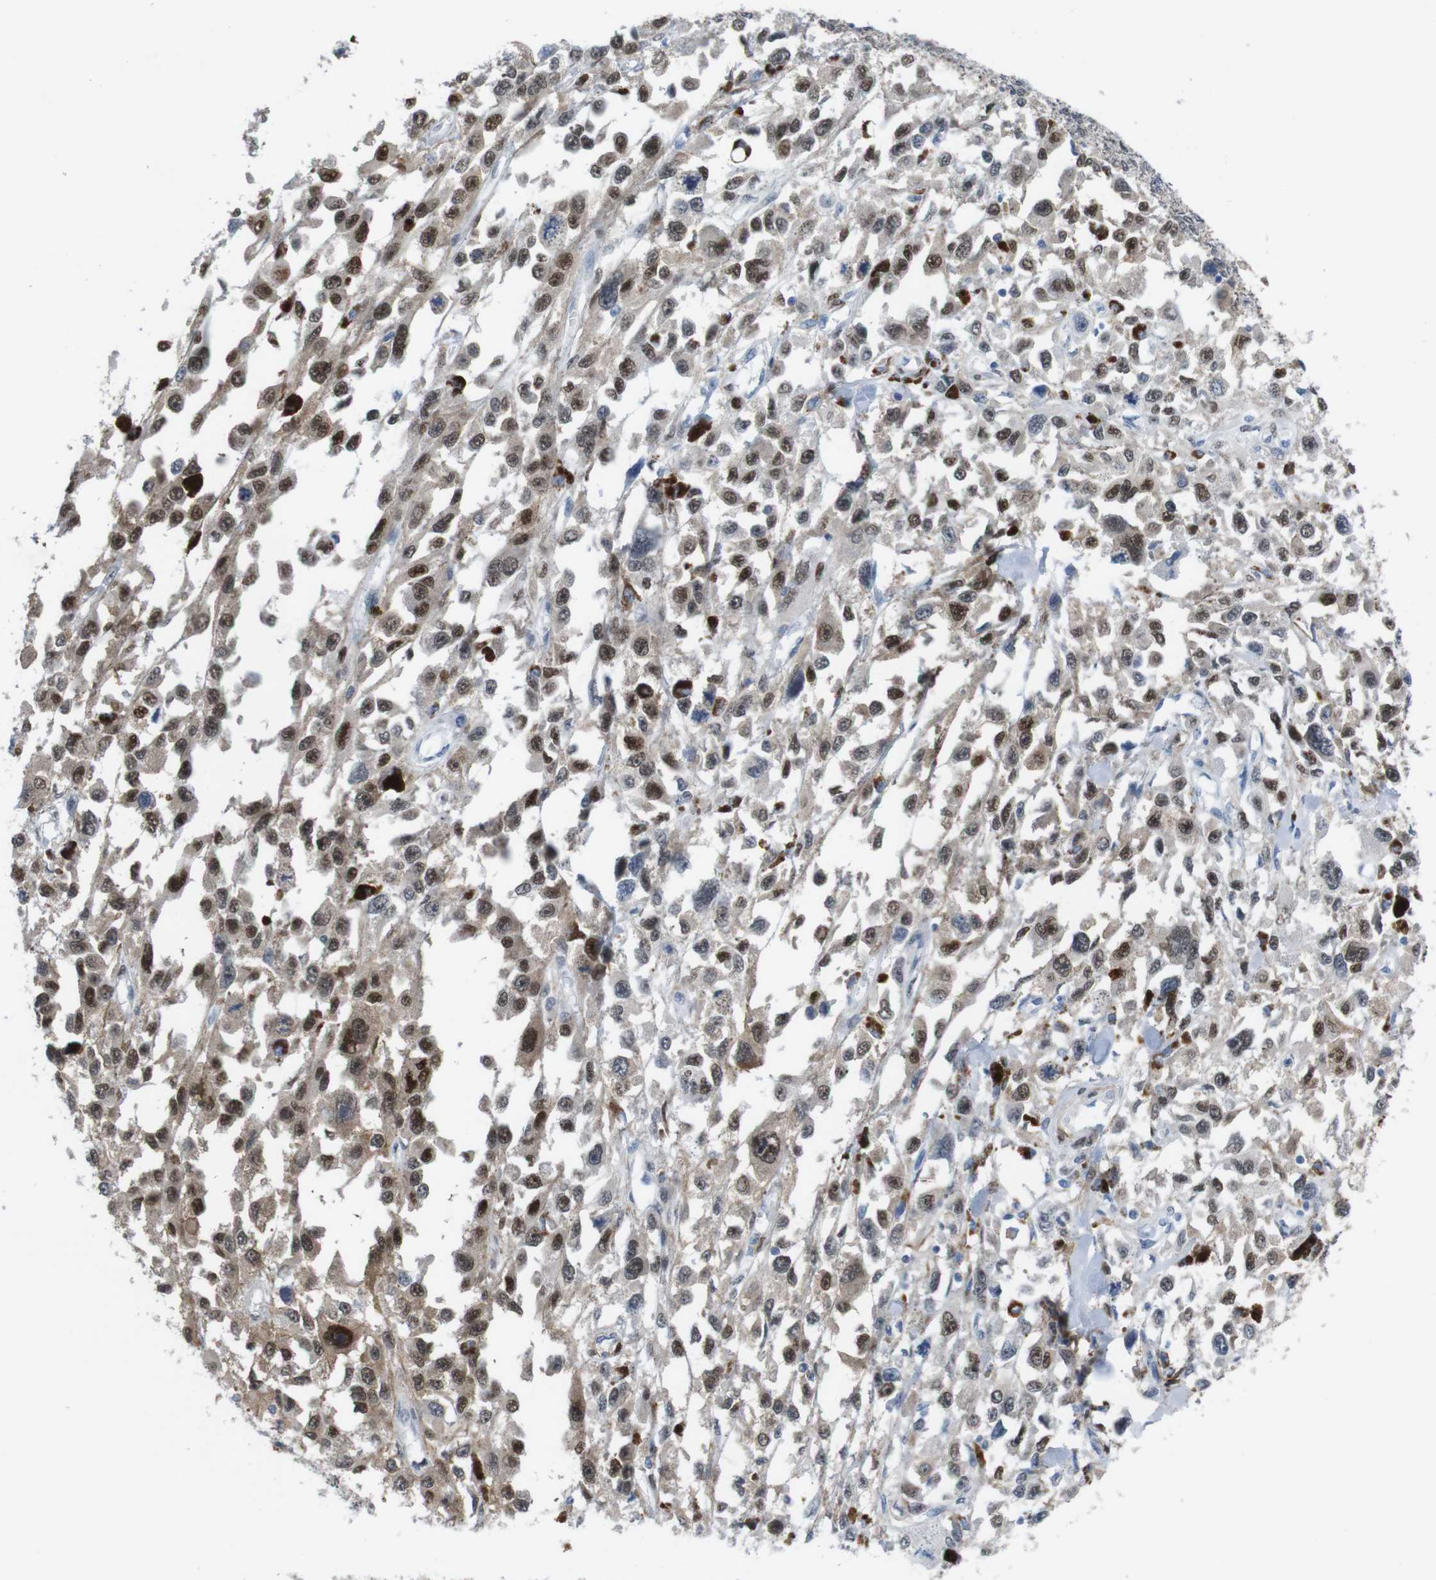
{"staining": {"intensity": "moderate", "quantity": "25%-75%", "location": "cytoplasmic/membranous,nuclear"}, "tissue": "melanoma", "cell_type": "Tumor cells", "image_type": "cancer", "snomed": [{"axis": "morphology", "description": "Malignant melanoma, Metastatic site"}, {"axis": "topography", "description": "Lymph node"}], "caption": "DAB (3,3'-diaminobenzidine) immunohistochemical staining of human melanoma exhibits moderate cytoplasmic/membranous and nuclear protein positivity in about 25%-75% of tumor cells. The staining was performed using DAB (3,3'-diaminobenzidine) to visualize the protein expression in brown, while the nuclei were stained in blue with hematoxylin (Magnification: 20x).", "gene": "PTGER4", "patient": {"sex": "male", "age": 59}}